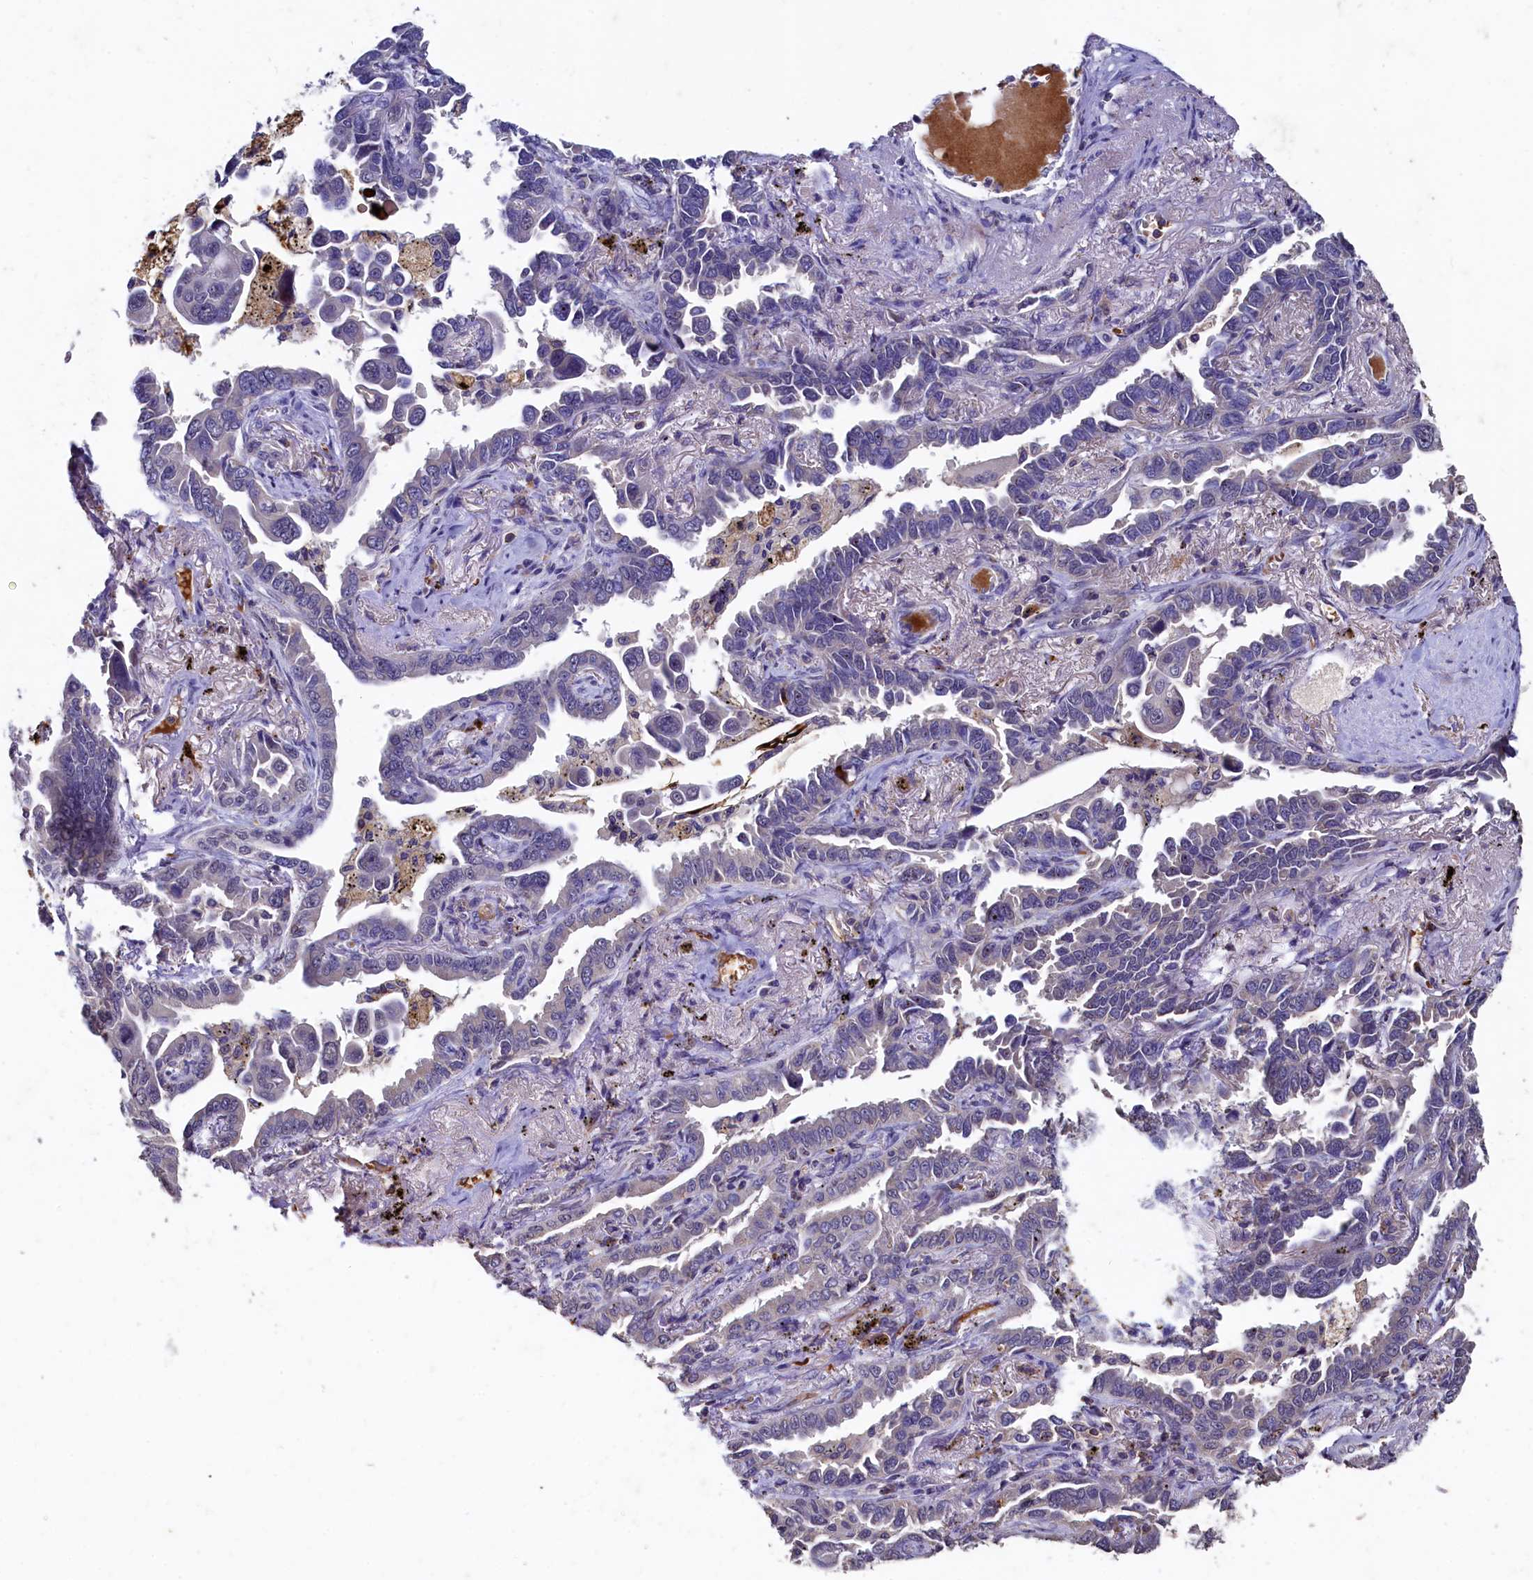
{"staining": {"intensity": "weak", "quantity": "<25%", "location": "cytoplasmic/membranous"}, "tissue": "lung cancer", "cell_type": "Tumor cells", "image_type": "cancer", "snomed": [{"axis": "morphology", "description": "Adenocarcinoma, NOS"}, {"axis": "topography", "description": "Lung"}], "caption": "The immunohistochemistry micrograph has no significant staining in tumor cells of lung cancer (adenocarcinoma) tissue.", "gene": "CSTPP1", "patient": {"sex": "male", "age": 67}}